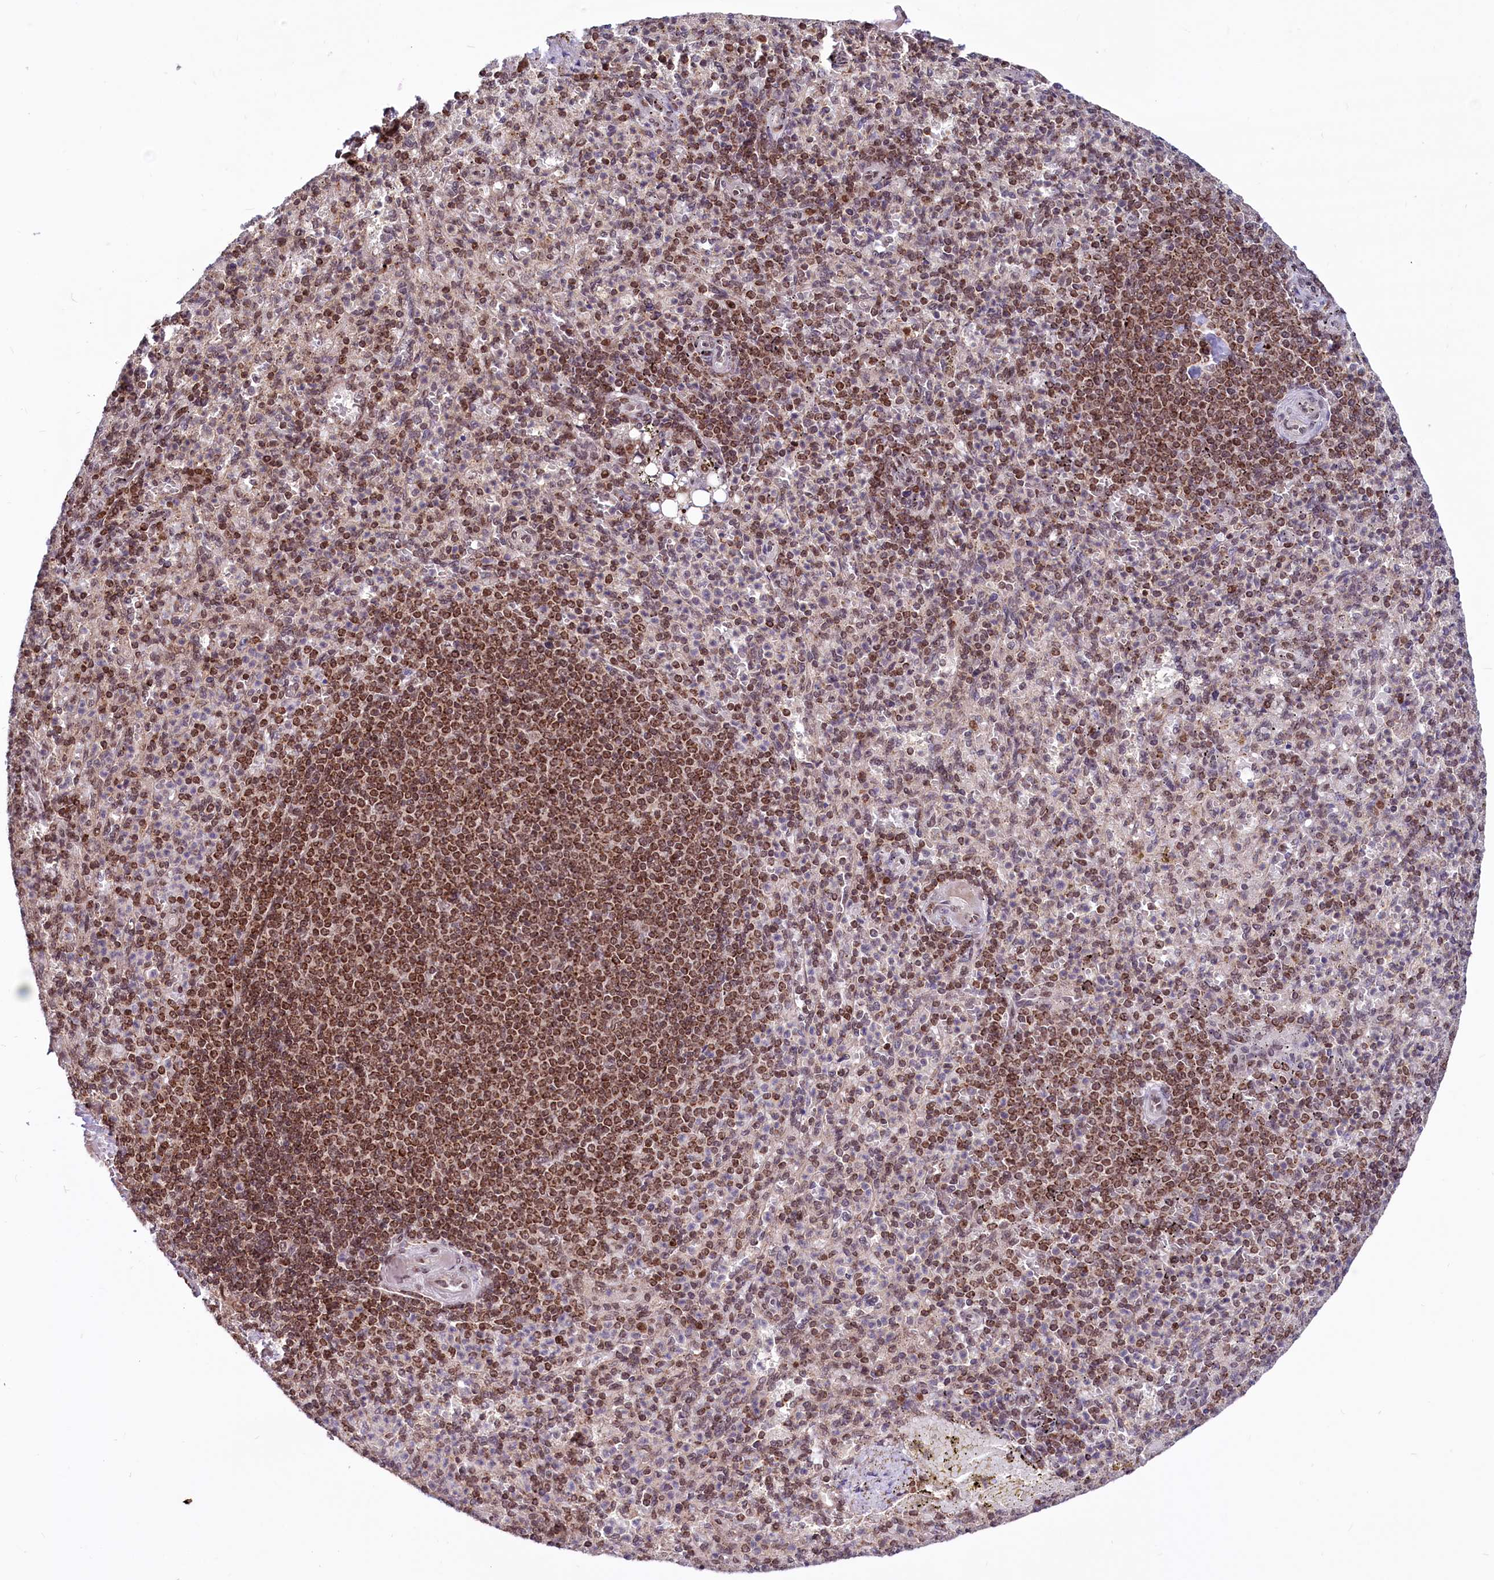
{"staining": {"intensity": "moderate", "quantity": "25%-75%", "location": "cytoplasmic/membranous,nuclear"}, "tissue": "spleen", "cell_type": "Cells in red pulp", "image_type": "normal", "snomed": [{"axis": "morphology", "description": "Normal tissue, NOS"}, {"axis": "topography", "description": "Spleen"}], "caption": "High-power microscopy captured an immunohistochemistry photomicrograph of benign spleen, revealing moderate cytoplasmic/membranous,nuclear expression in approximately 25%-75% of cells in red pulp. (Brightfield microscopy of DAB IHC at high magnification).", "gene": "PHC3", "patient": {"sex": "female", "age": 74}}